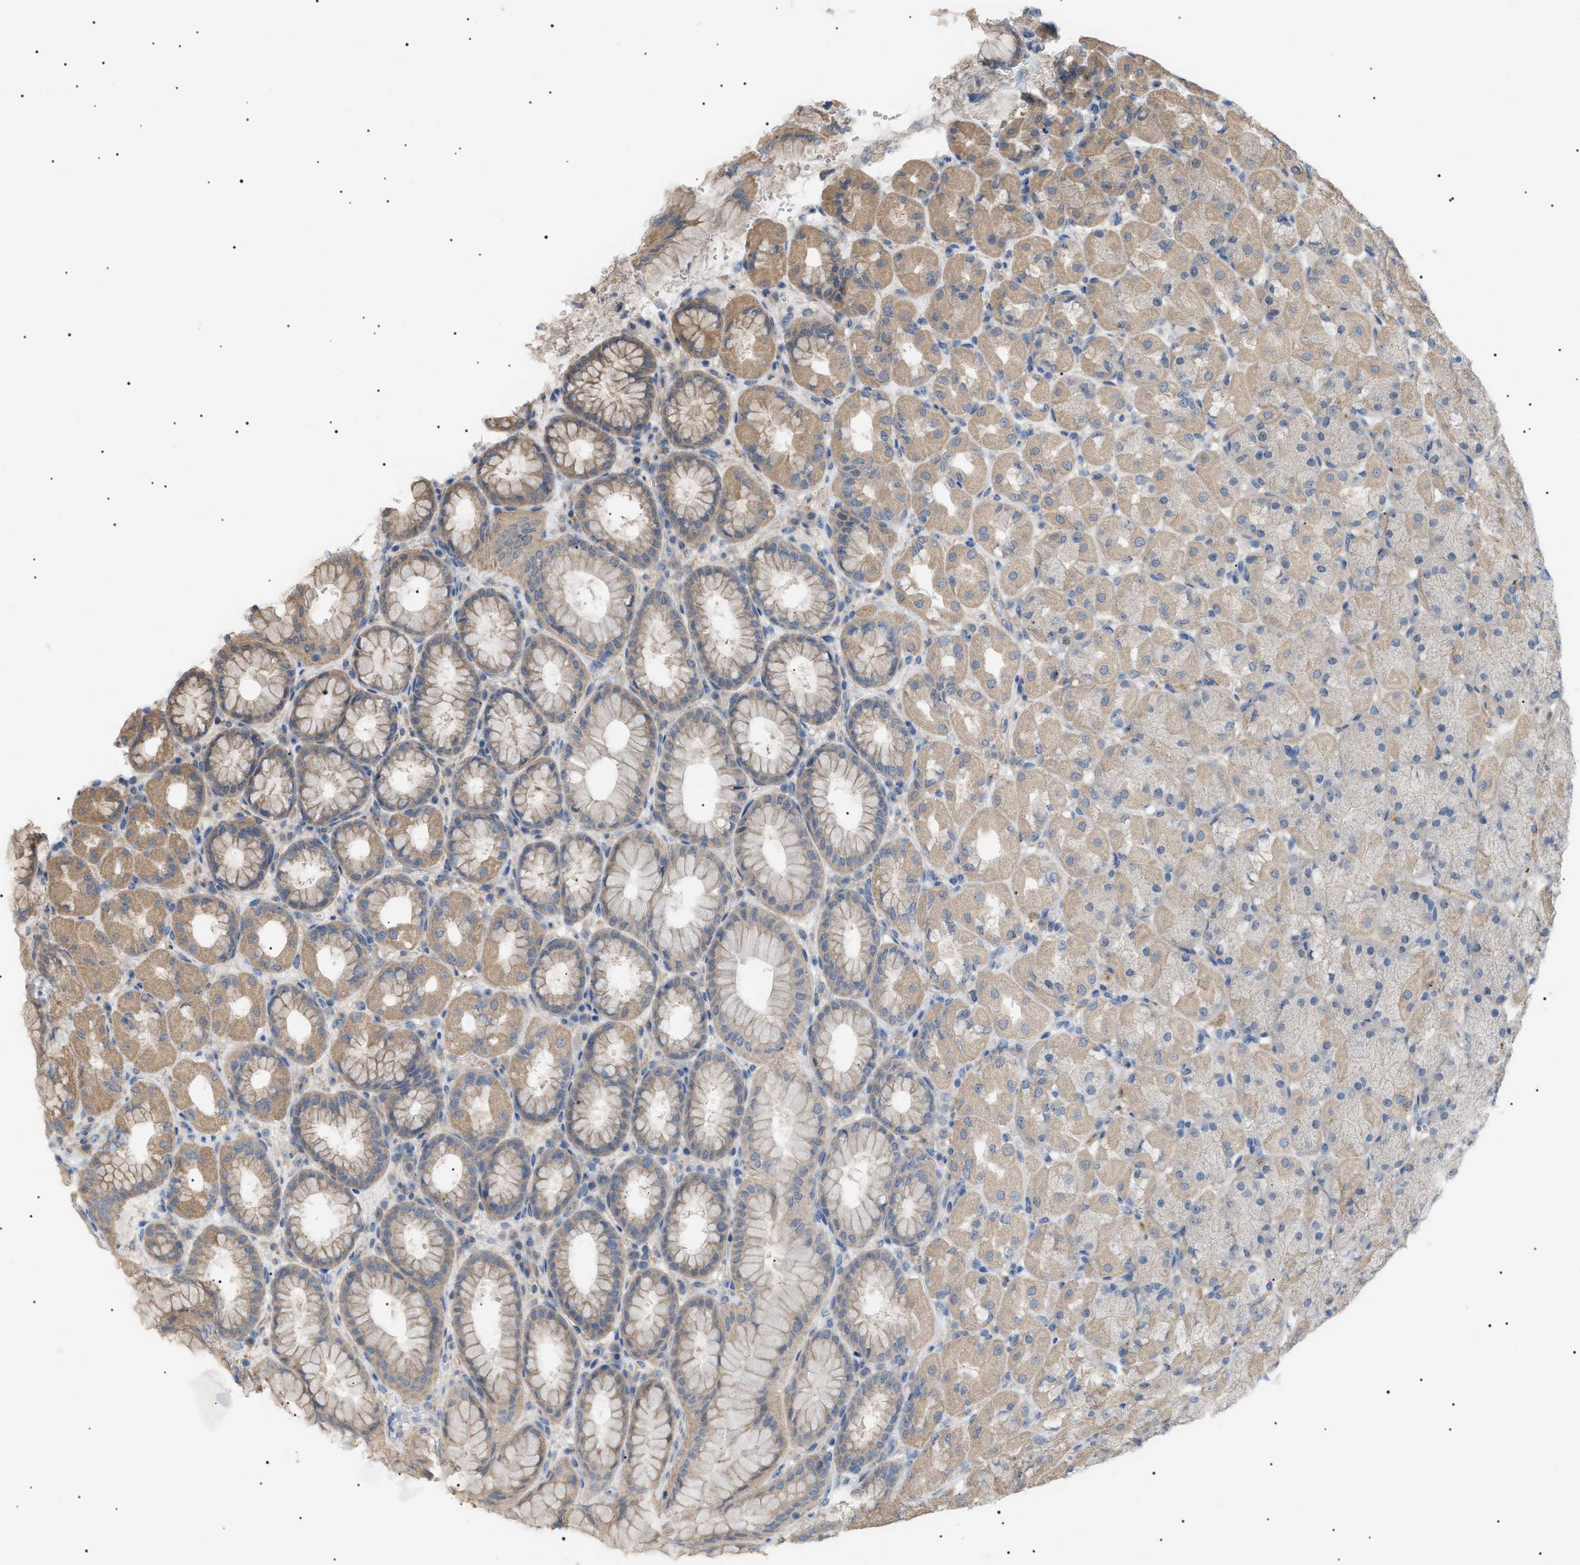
{"staining": {"intensity": "weak", "quantity": ">75%", "location": "cytoplasmic/membranous"}, "tissue": "stomach", "cell_type": "Glandular cells", "image_type": "normal", "snomed": [{"axis": "morphology", "description": "Normal tissue, NOS"}, {"axis": "topography", "description": "Stomach, upper"}], "caption": "Glandular cells show low levels of weak cytoplasmic/membranous staining in about >75% of cells in normal human stomach.", "gene": "IRS2", "patient": {"sex": "female", "age": 56}}